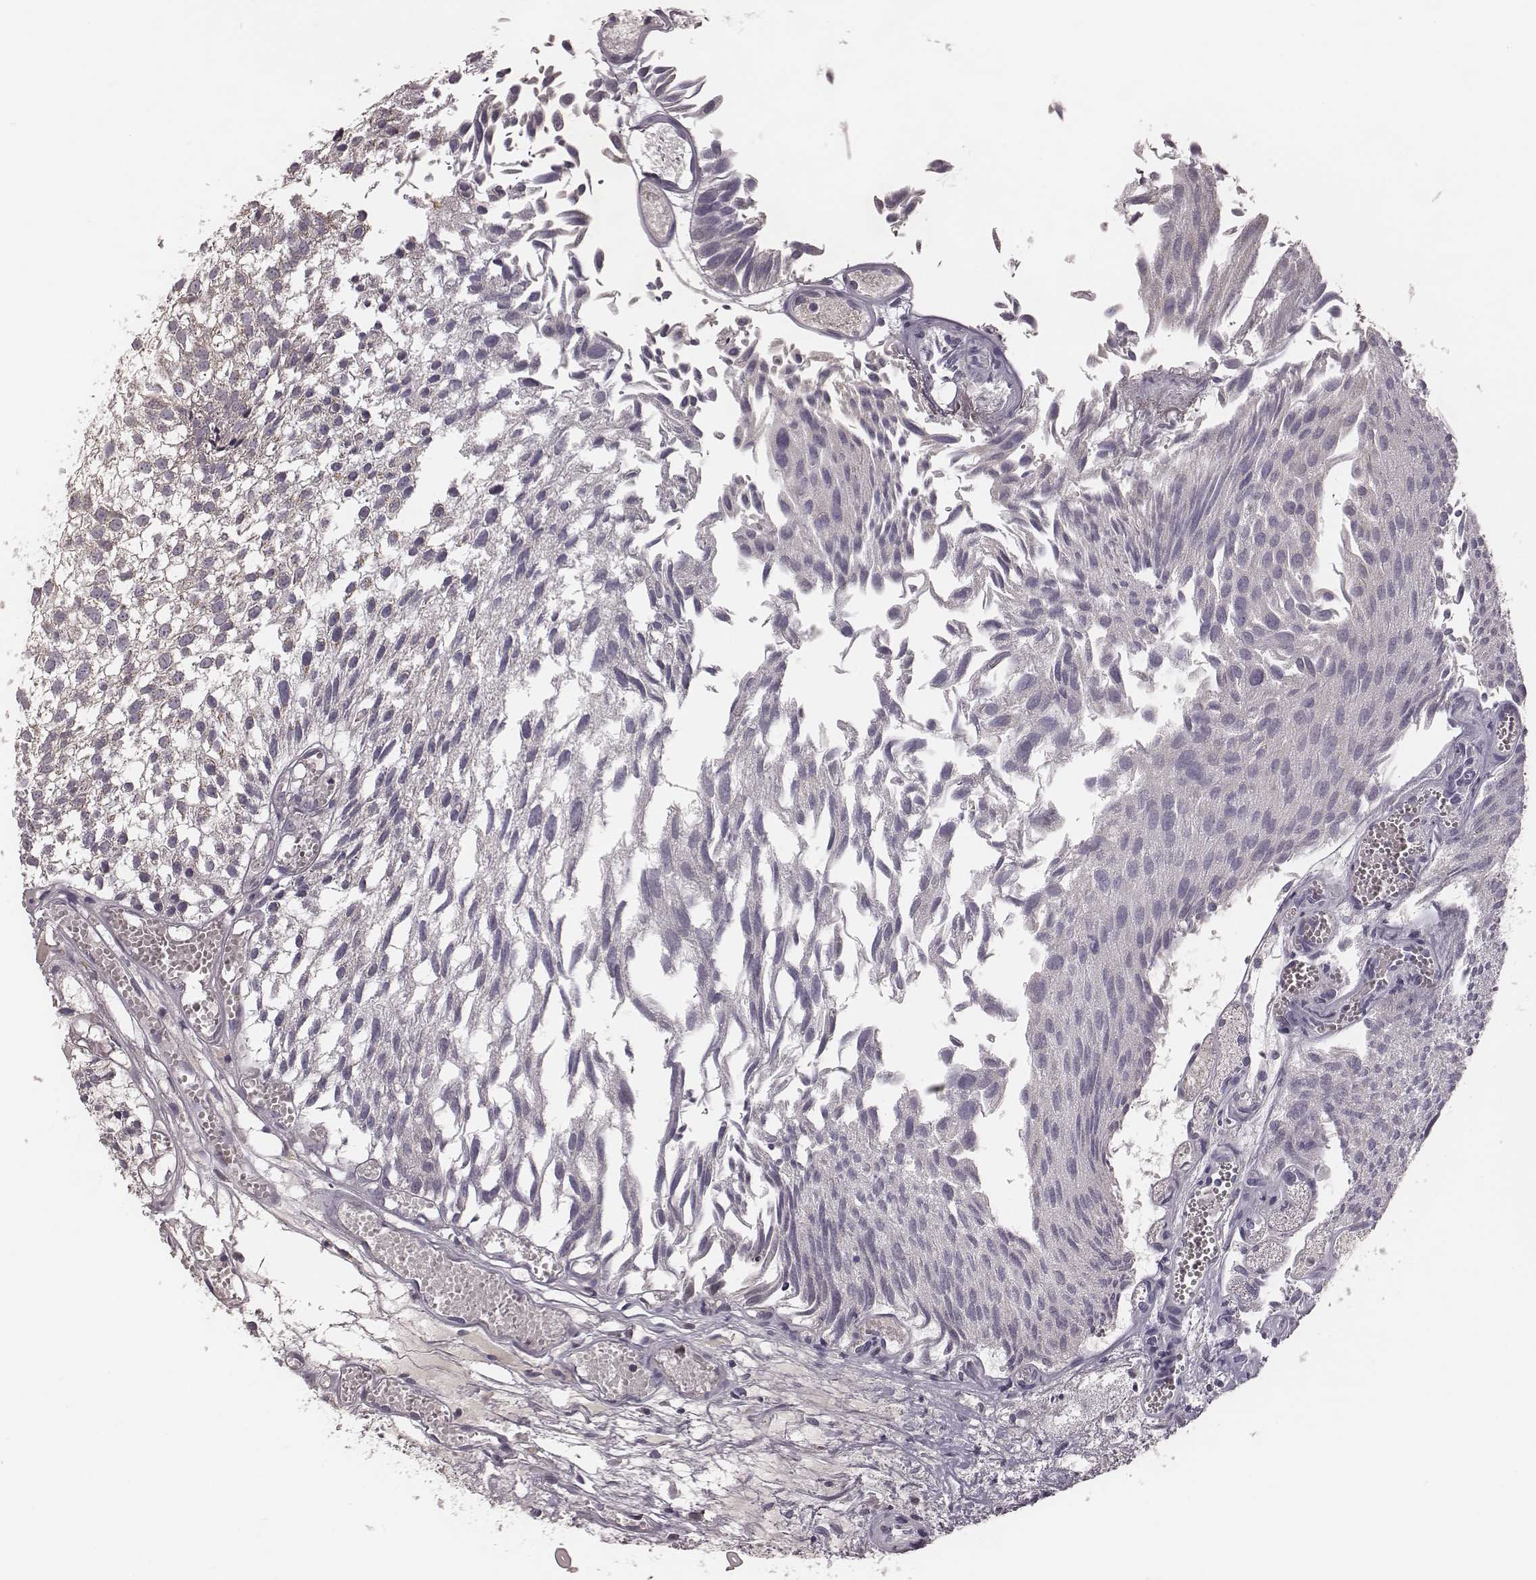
{"staining": {"intensity": "weak", "quantity": "<25%", "location": "cytoplasmic/membranous"}, "tissue": "urothelial cancer", "cell_type": "Tumor cells", "image_type": "cancer", "snomed": [{"axis": "morphology", "description": "Urothelial carcinoma, Low grade"}, {"axis": "topography", "description": "Urinary bladder"}], "caption": "Low-grade urothelial carcinoma stained for a protein using immunohistochemistry (IHC) displays no staining tumor cells.", "gene": "P2RX5", "patient": {"sex": "male", "age": 79}}